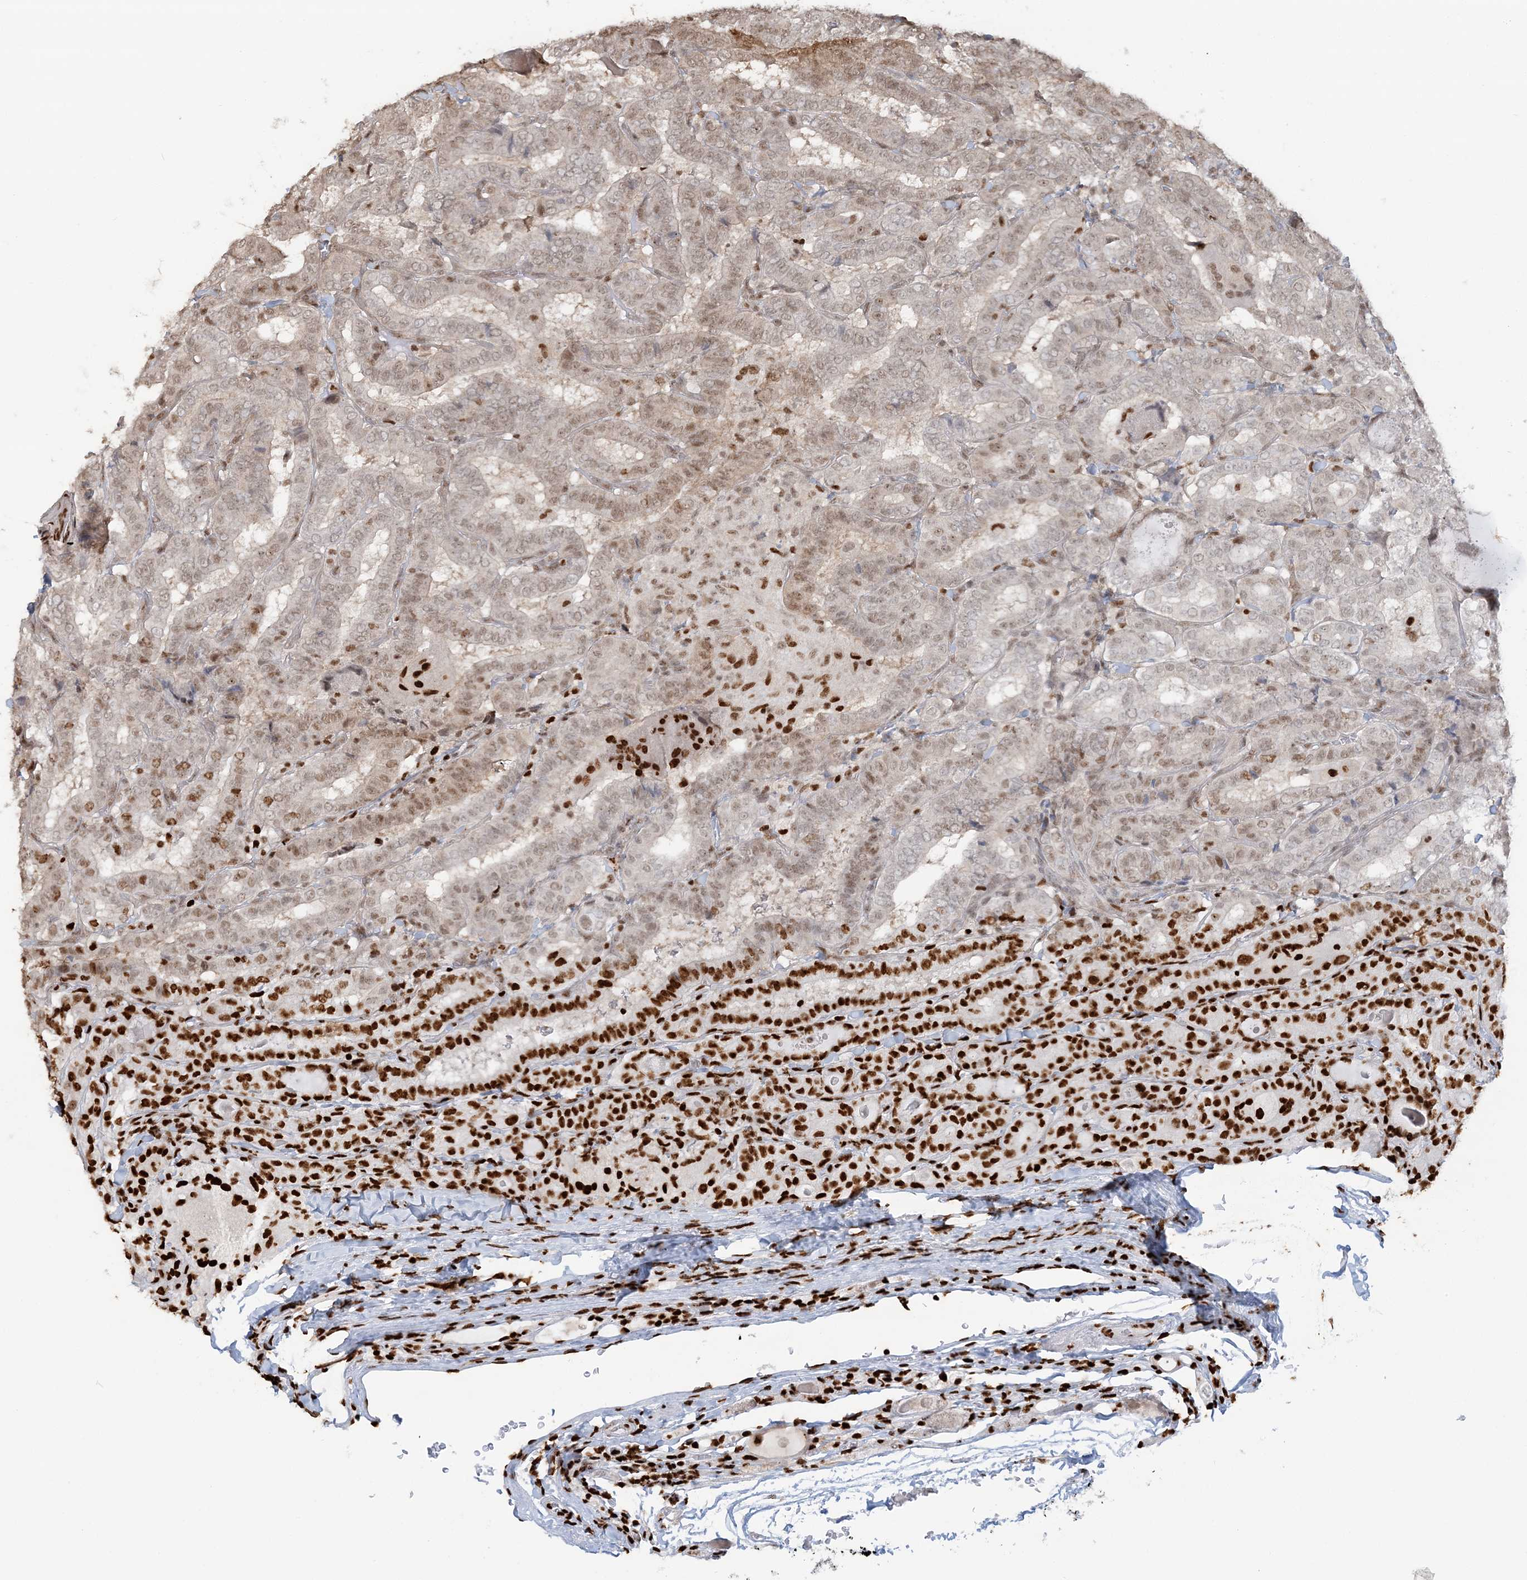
{"staining": {"intensity": "moderate", "quantity": "25%-75%", "location": "nuclear"}, "tissue": "thyroid cancer", "cell_type": "Tumor cells", "image_type": "cancer", "snomed": [{"axis": "morphology", "description": "Papillary adenocarcinoma, NOS"}, {"axis": "topography", "description": "Thyroid gland"}], "caption": "This histopathology image exhibits IHC staining of thyroid cancer (papillary adenocarcinoma), with medium moderate nuclear positivity in approximately 25%-75% of tumor cells.", "gene": "SUMO2", "patient": {"sex": "female", "age": 72}}